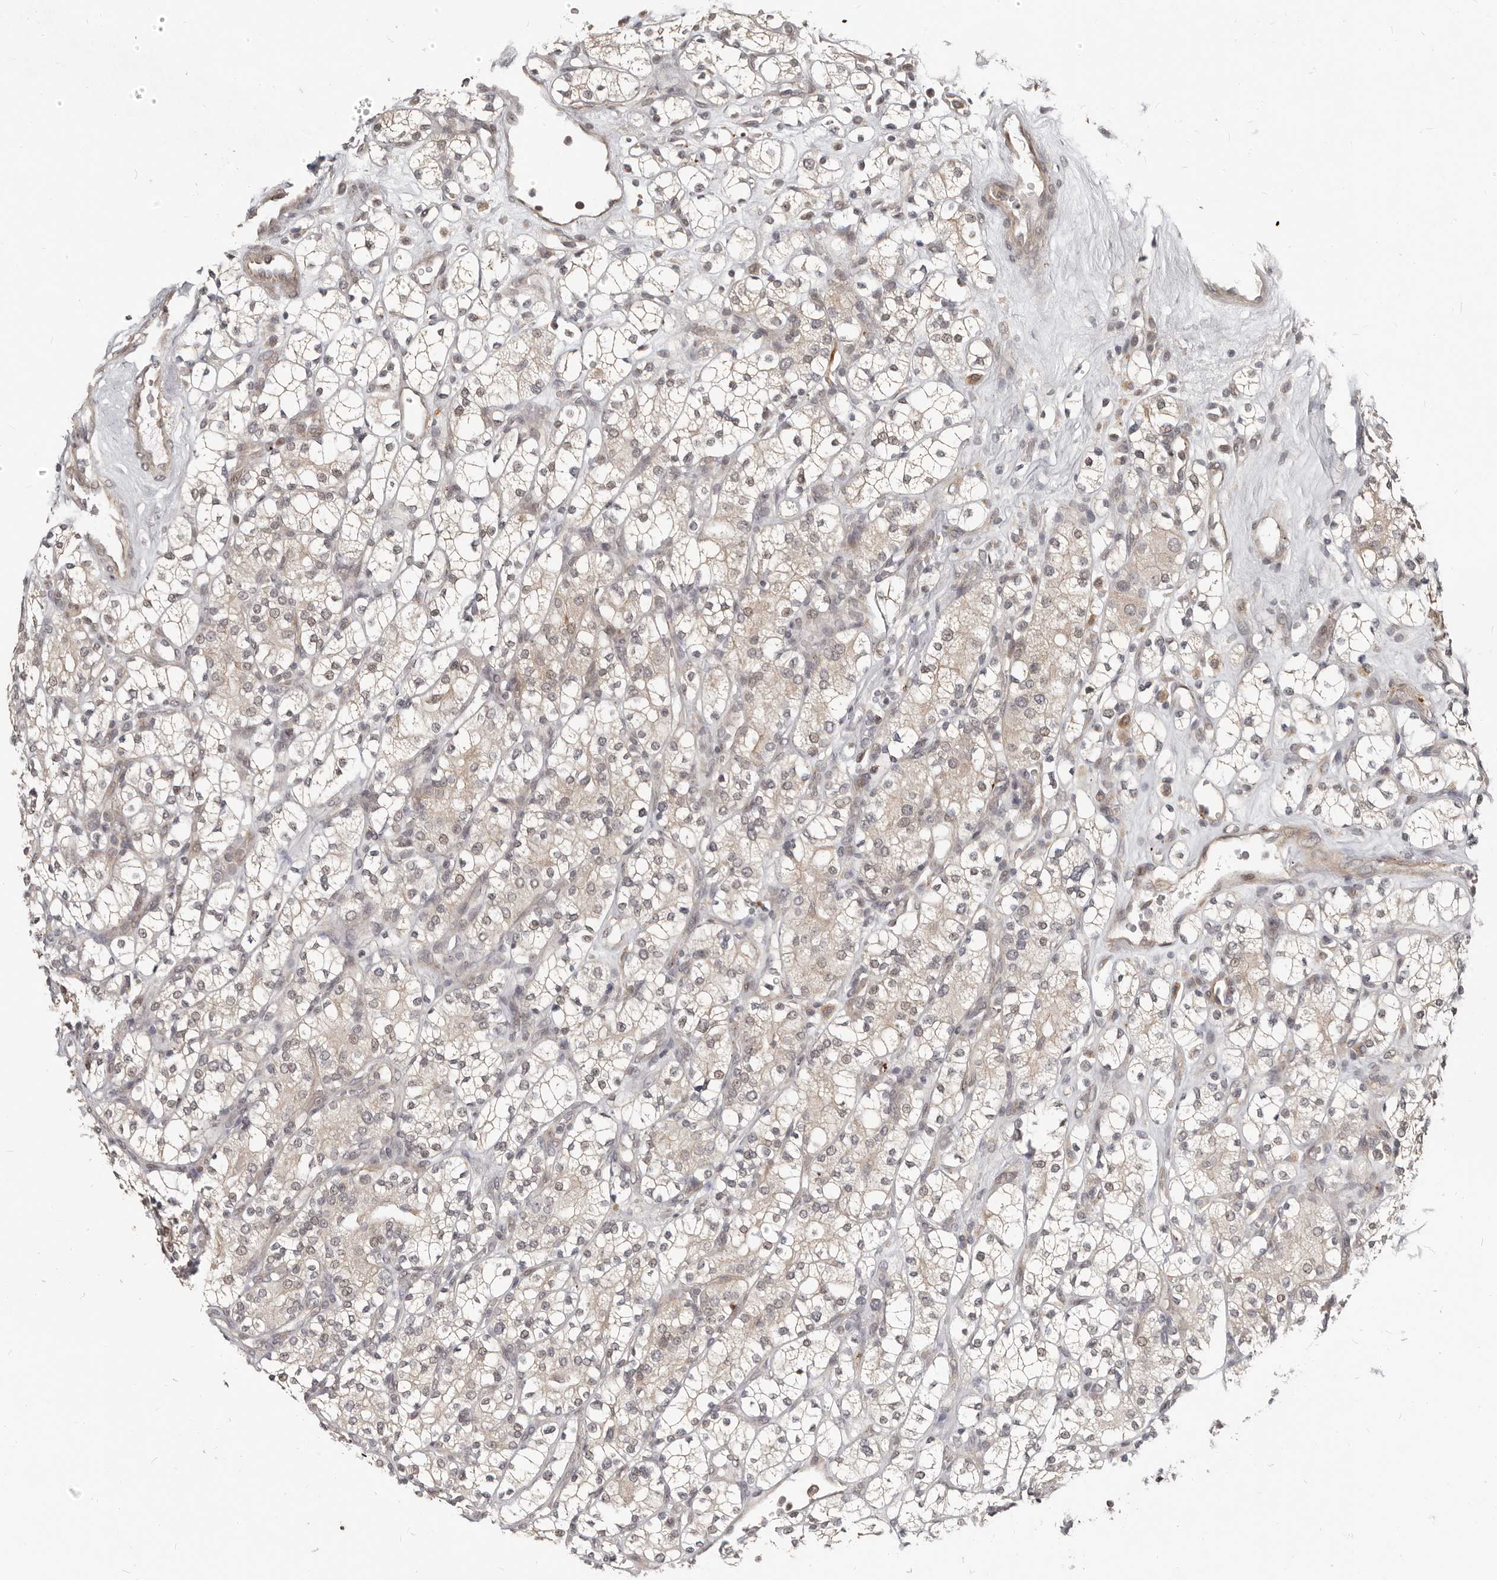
{"staining": {"intensity": "negative", "quantity": "none", "location": "none"}, "tissue": "renal cancer", "cell_type": "Tumor cells", "image_type": "cancer", "snomed": [{"axis": "morphology", "description": "Adenocarcinoma, NOS"}, {"axis": "topography", "description": "Kidney"}], "caption": "The histopathology image shows no significant positivity in tumor cells of adenocarcinoma (renal). (DAB immunohistochemistry (IHC) visualized using brightfield microscopy, high magnification).", "gene": "APOL6", "patient": {"sex": "male", "age": 77}}